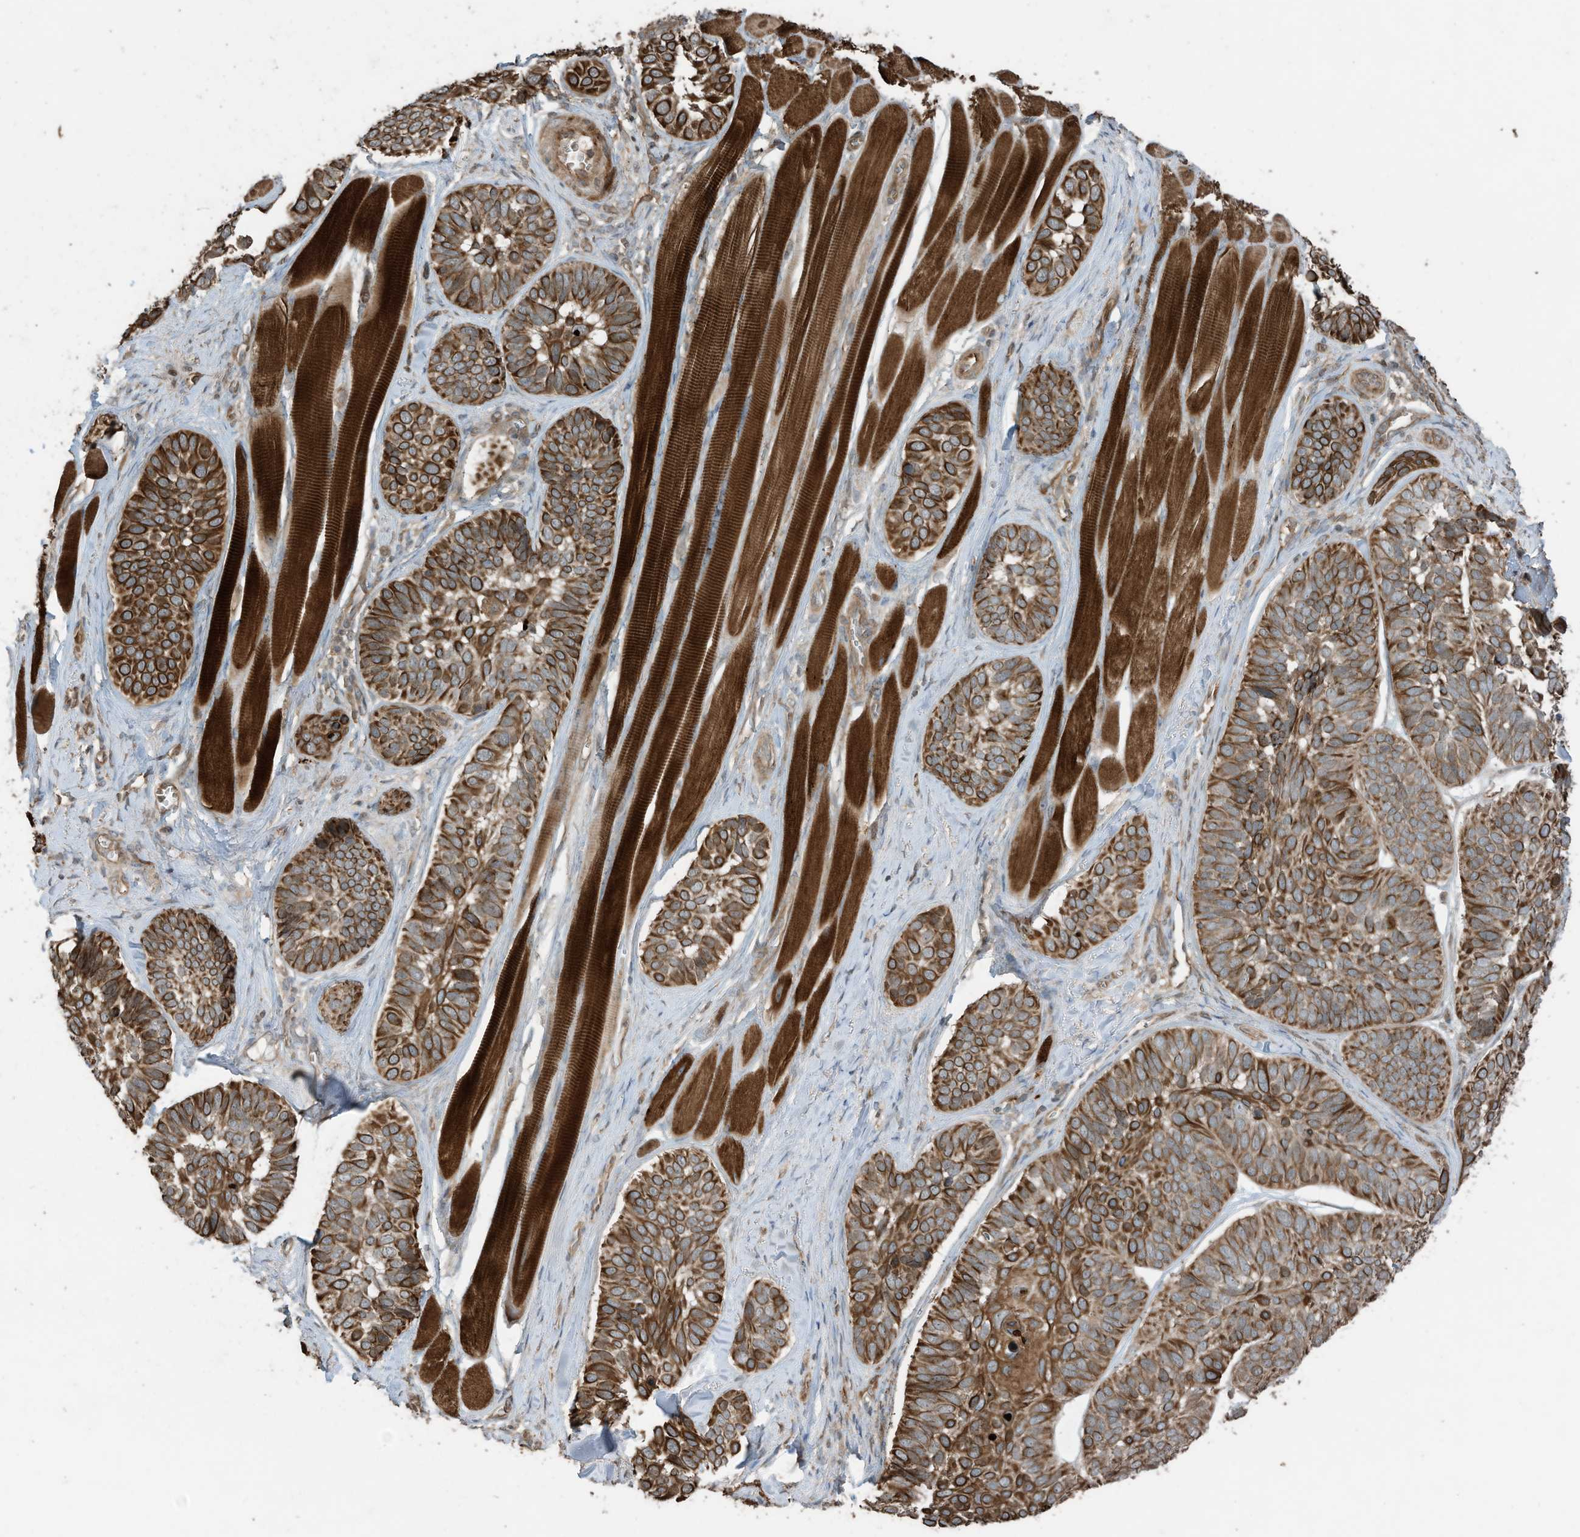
{"staining": {"intensity": "strong", "quantity": ">75%", "location": "cytoplasmic/membranous"}, "tissue": "skin cancer", "cell_type": "Tumor cells", "image_type": "cancer", "snomed": [{"axis": "morphology", "description": "Basal cell carcinoma"}, {"axis": "topography", "description": "Skin"}], "caption": "Skin cancer tissue demonstrates strong cytoplasmic/membranous expression in about >75% of tumor cells, visualized by immunohistochemistry. (IHC, brightfield microscopy, high magnification).", "gene": "ZNF653", "patient": {"sex": "male", "age": 62}}